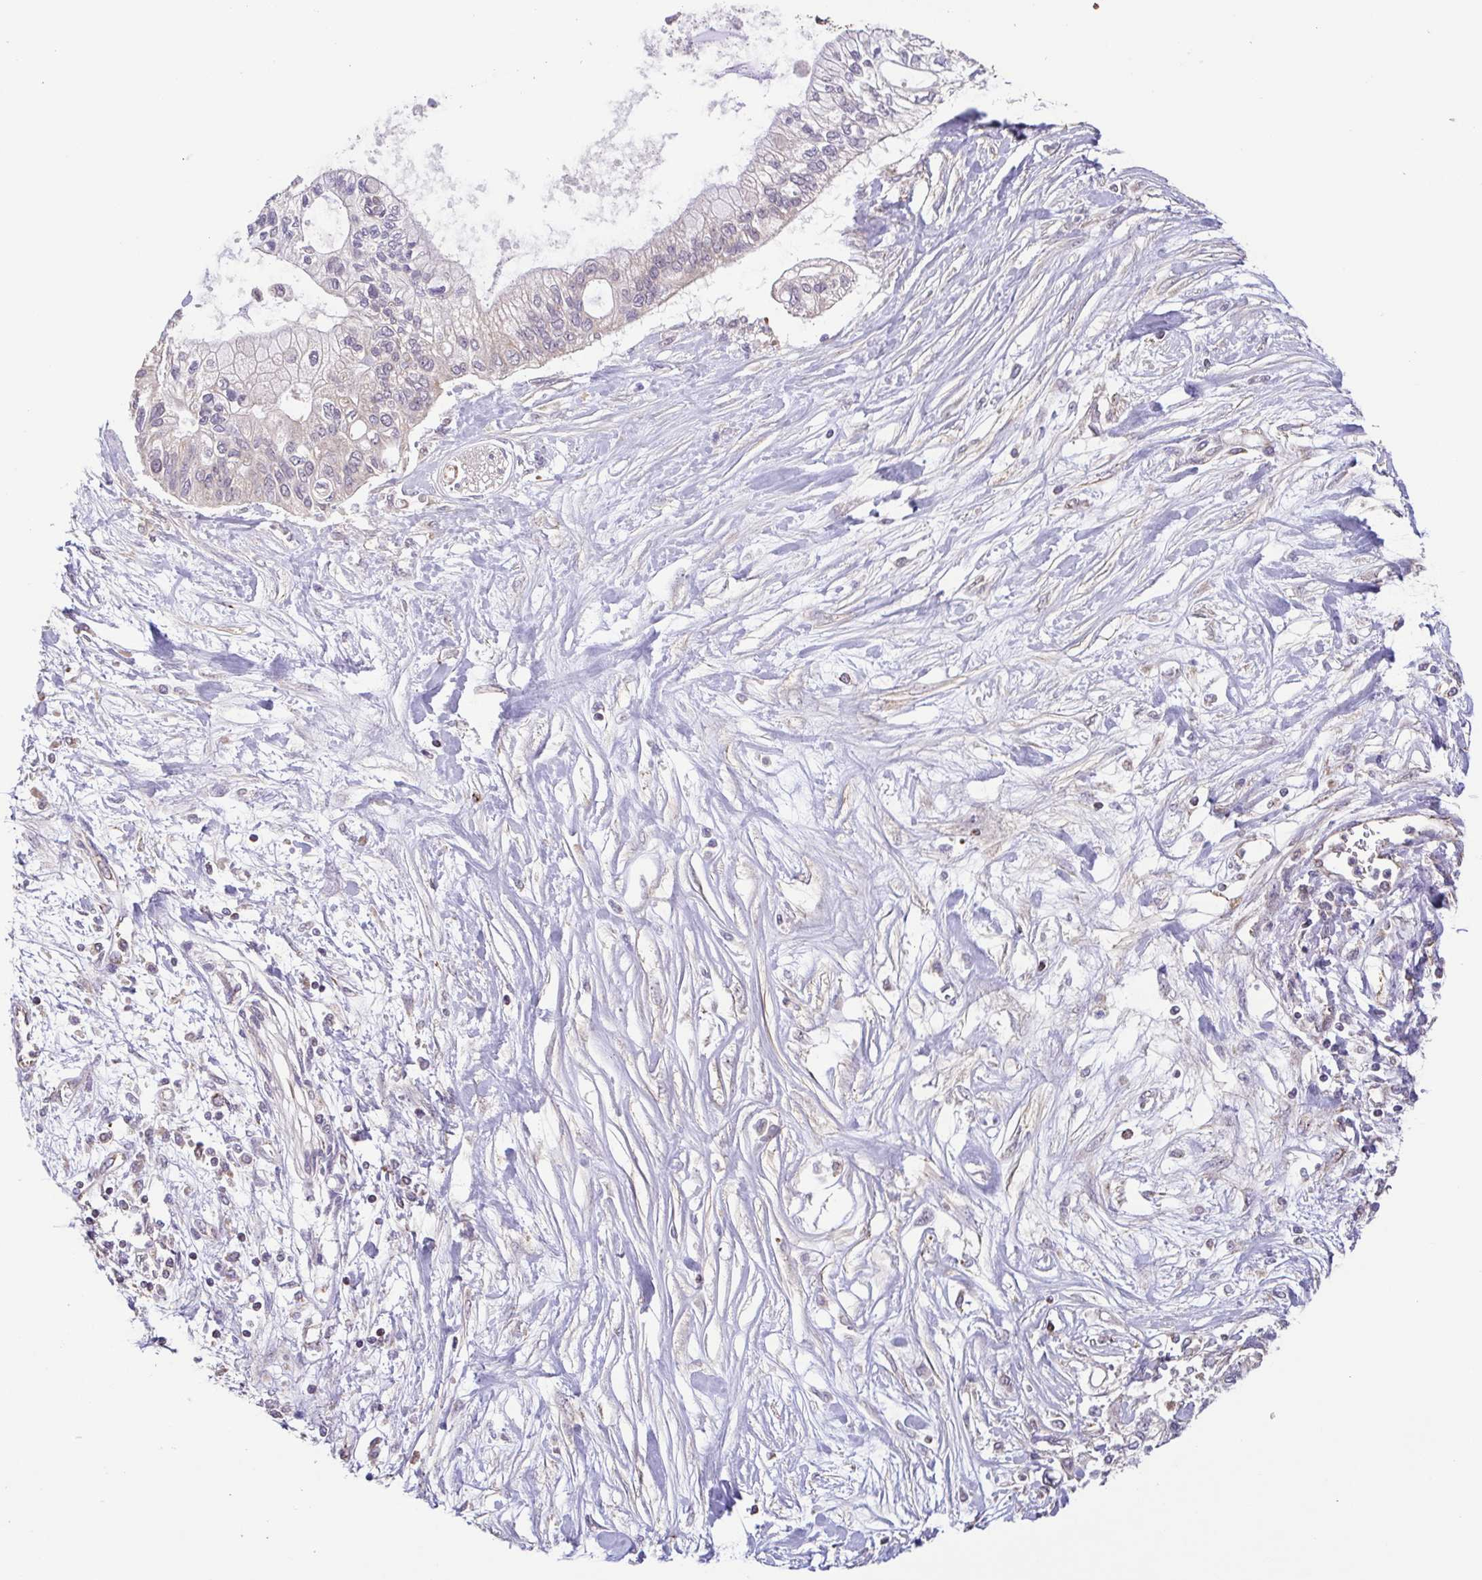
{"staining": {"intensity": "weak", "quantity": "<25%", "location": "cytoplasmic/membranous"}, "tissue": "pancreatic cancer", "cell_type": "Tumor cells", "image_type": "cancer", "snomed": [{"axis": "morphology", "description": "Adenocarcinoma, NOS"}, {"axis": "topography", "description": "Pancreas"}], "caption": "This is an immunohistochemistry (IHC) image of human pancreatic adenocarcinoma. There is no positivity in tumor cells.", "gene": "DIP2B", "patient": {"sex": "female", "age": 77}}